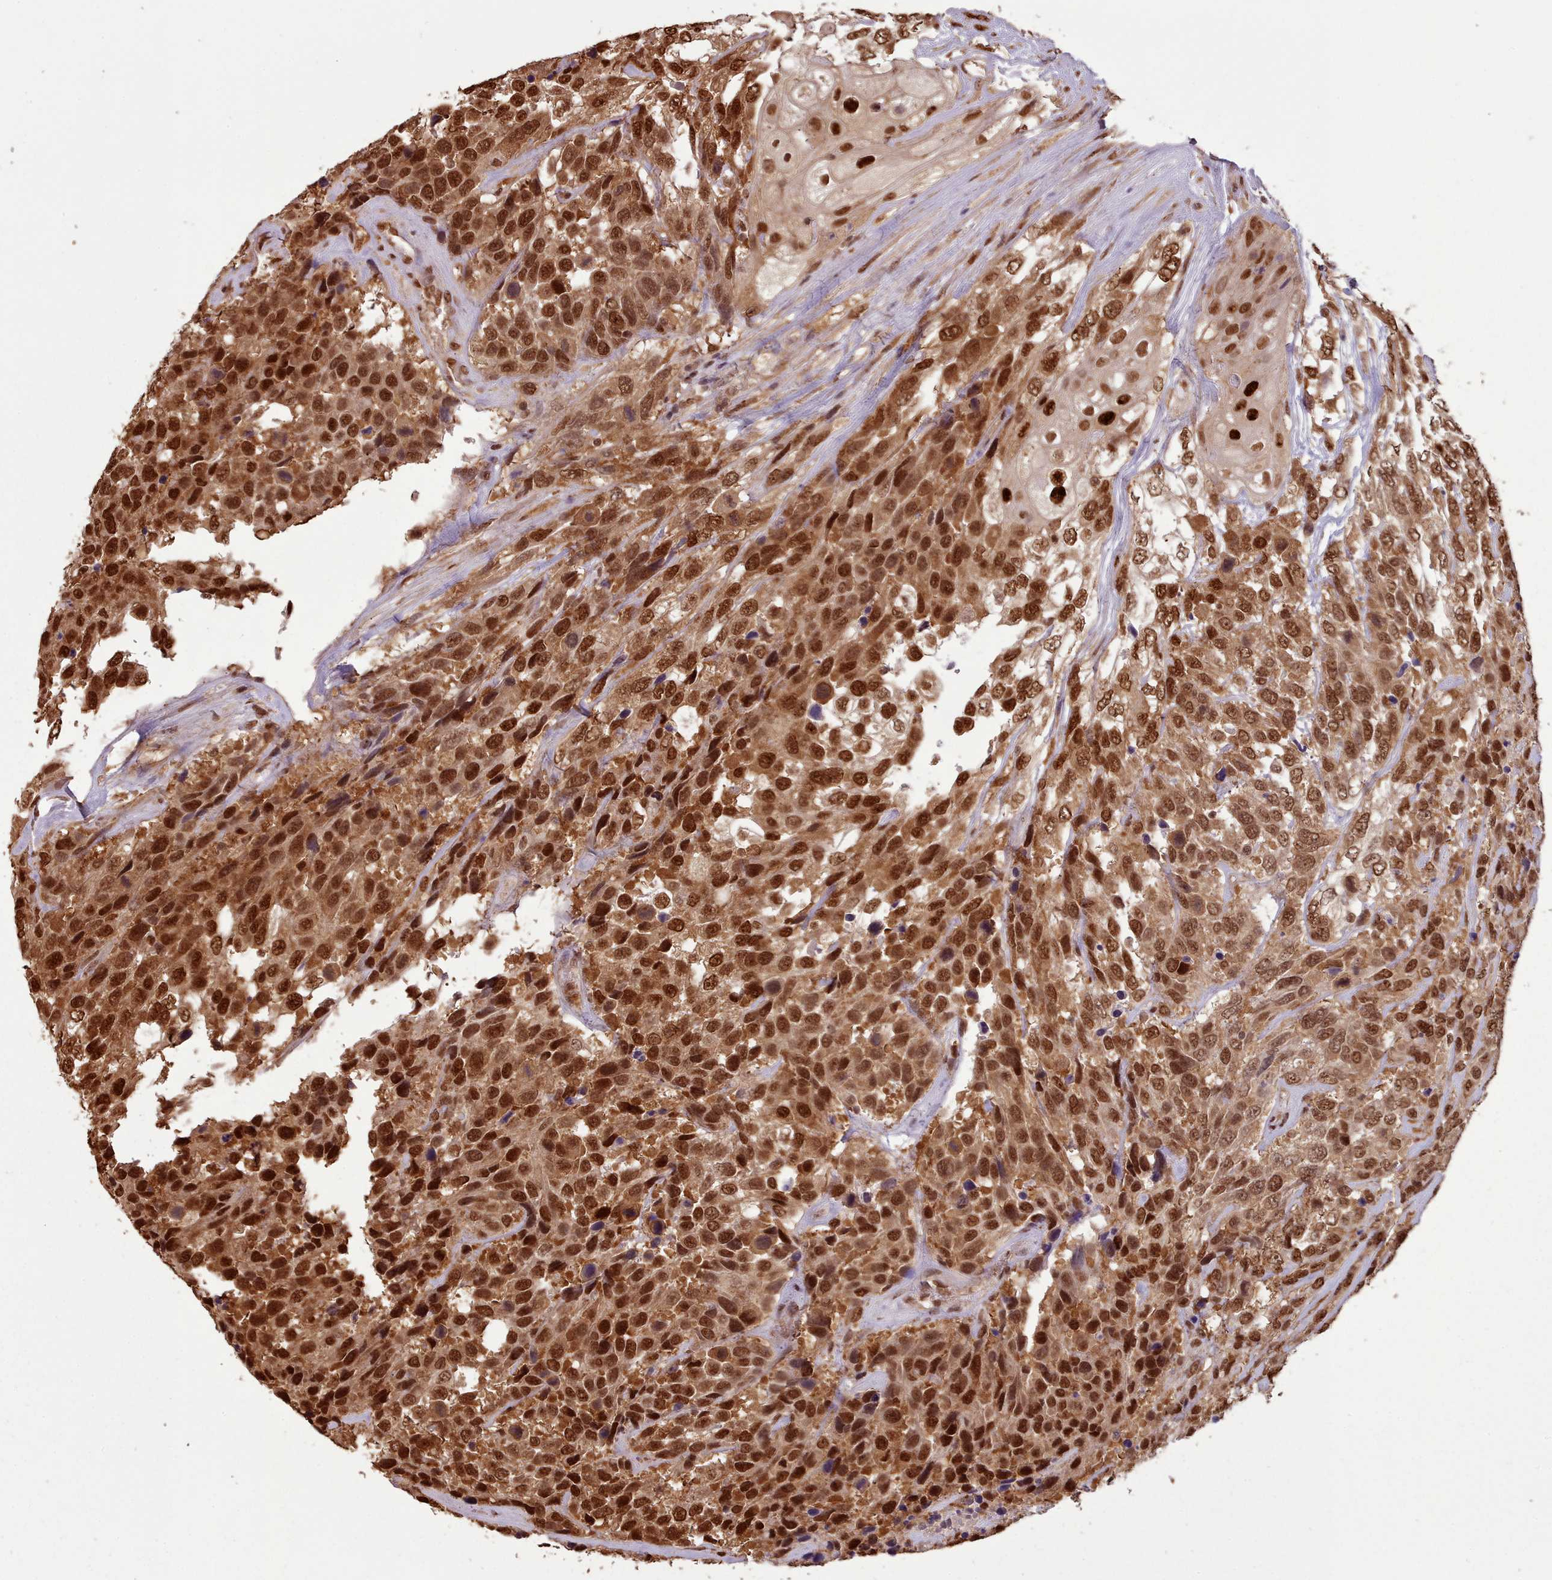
{"staining": {"intensity": "strong", "quantity": ">75%", "location": "nuclear"}, "tissue": "urothelial cancer", "cell_type": "Tumor cells", "image_type": "cancer", "snomed": [{"axis": "morphology", "description": "Urothelial carcinoma, High grade"}, {"axis": "topography", "description": "Urinary bladder"}], "caption": "Approximately >75% of tumor cells in urothelial carcinoma (high-grade) display strong nuclear protein staining as visualized by brown immunohistochemical staining.", "gene": "RPS27A", "patient": {"sex": "female", "age": 70}}